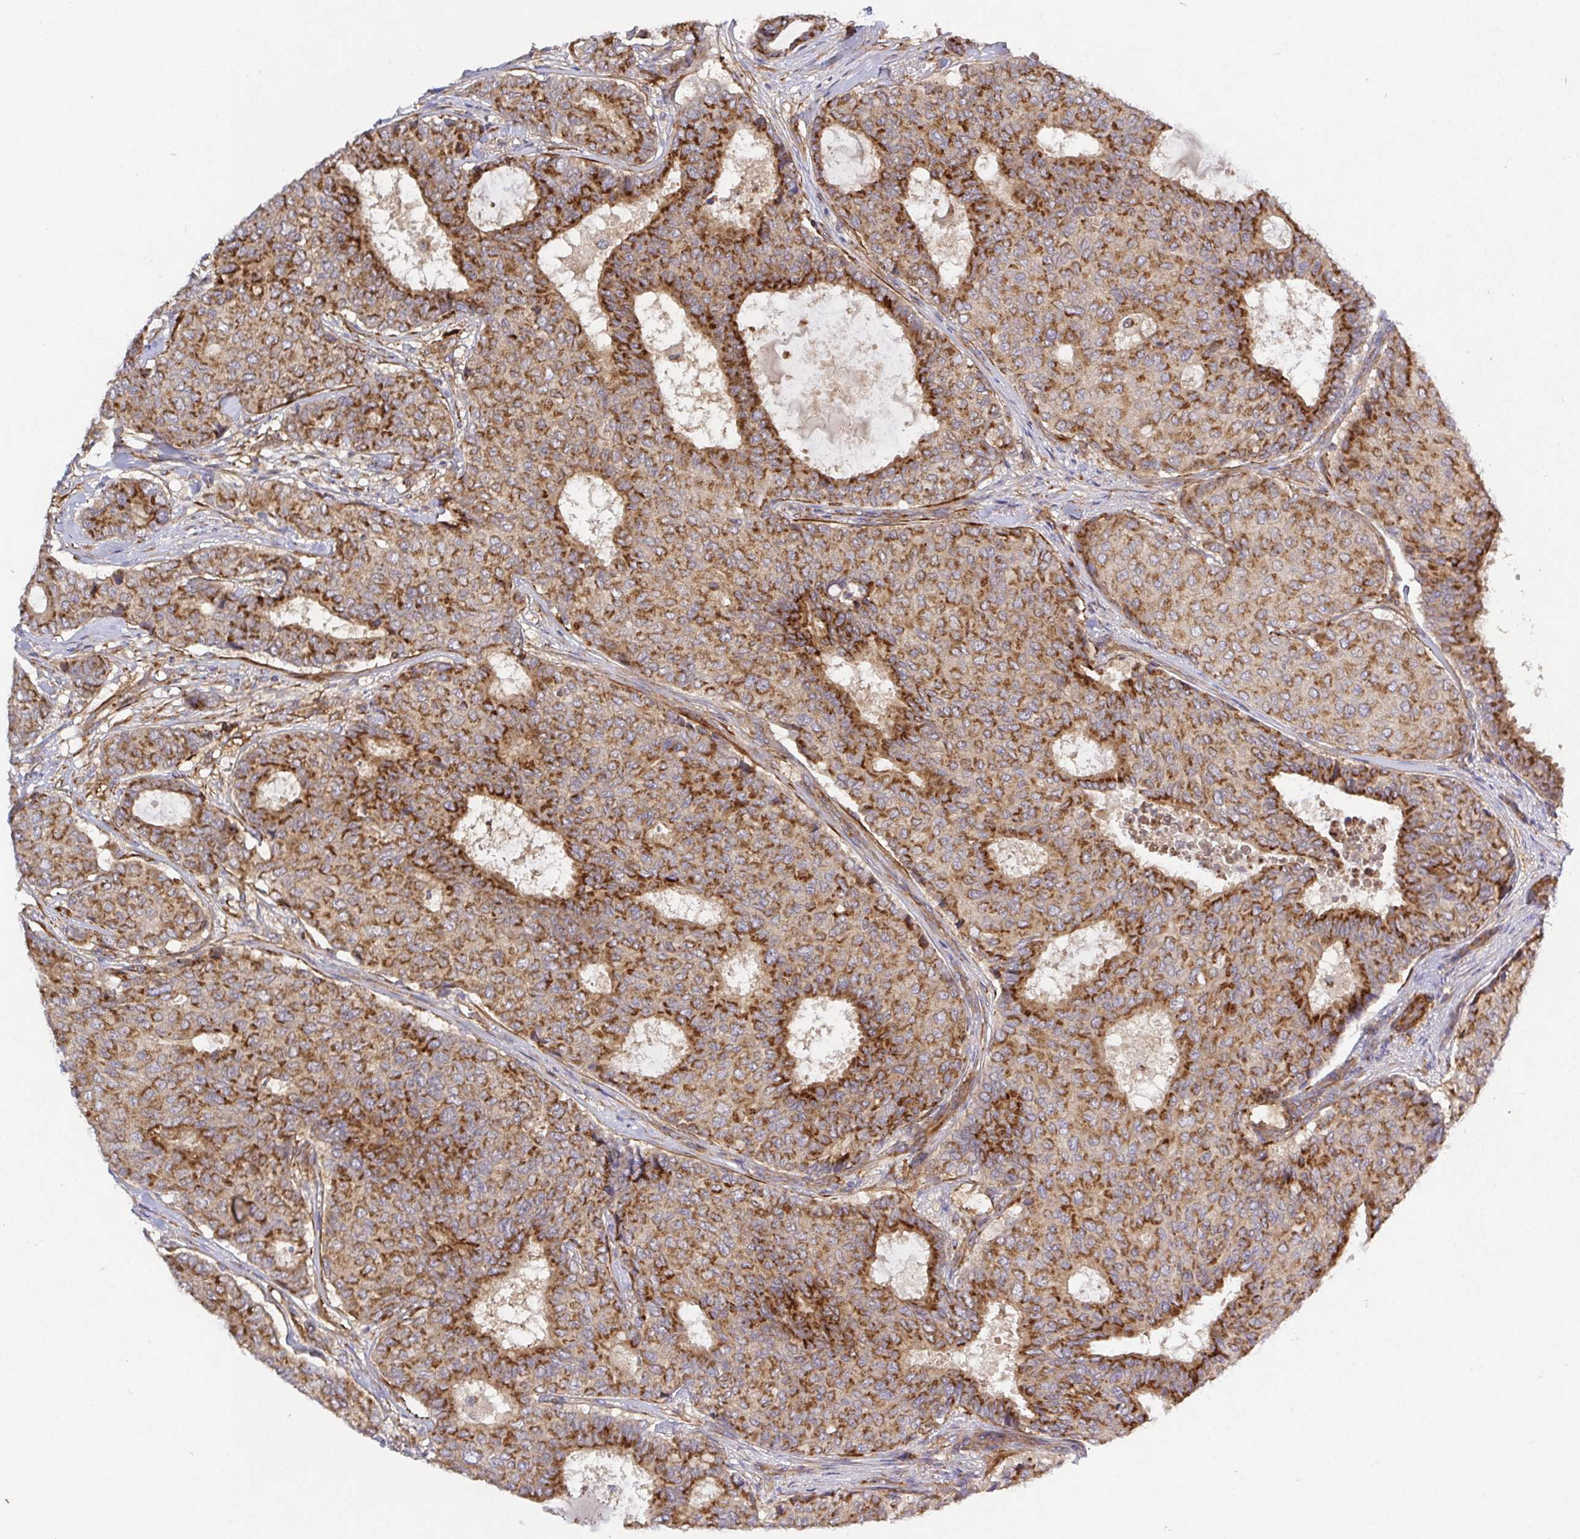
{"staining": {"intensity": "moderate", "quantity": ">75%", "location": "cytoplasmic/membranous"}, "tissue": "breast cancer", "cell_type": "Tumor cells", "image_type": "cancer", "snomed": [{"axis": "morphology", "description": "Duct carcinoma"}, {"axis": "topography", "description": "Breast"}], "caption": "Tumor cells exhibit moderate cytoplasmic/membranous positivity in about >75% of cells in breast invasive ductal carcinoma.", "gene": "TM9SF4", "patient": {"sex": "female", "age": 75}}